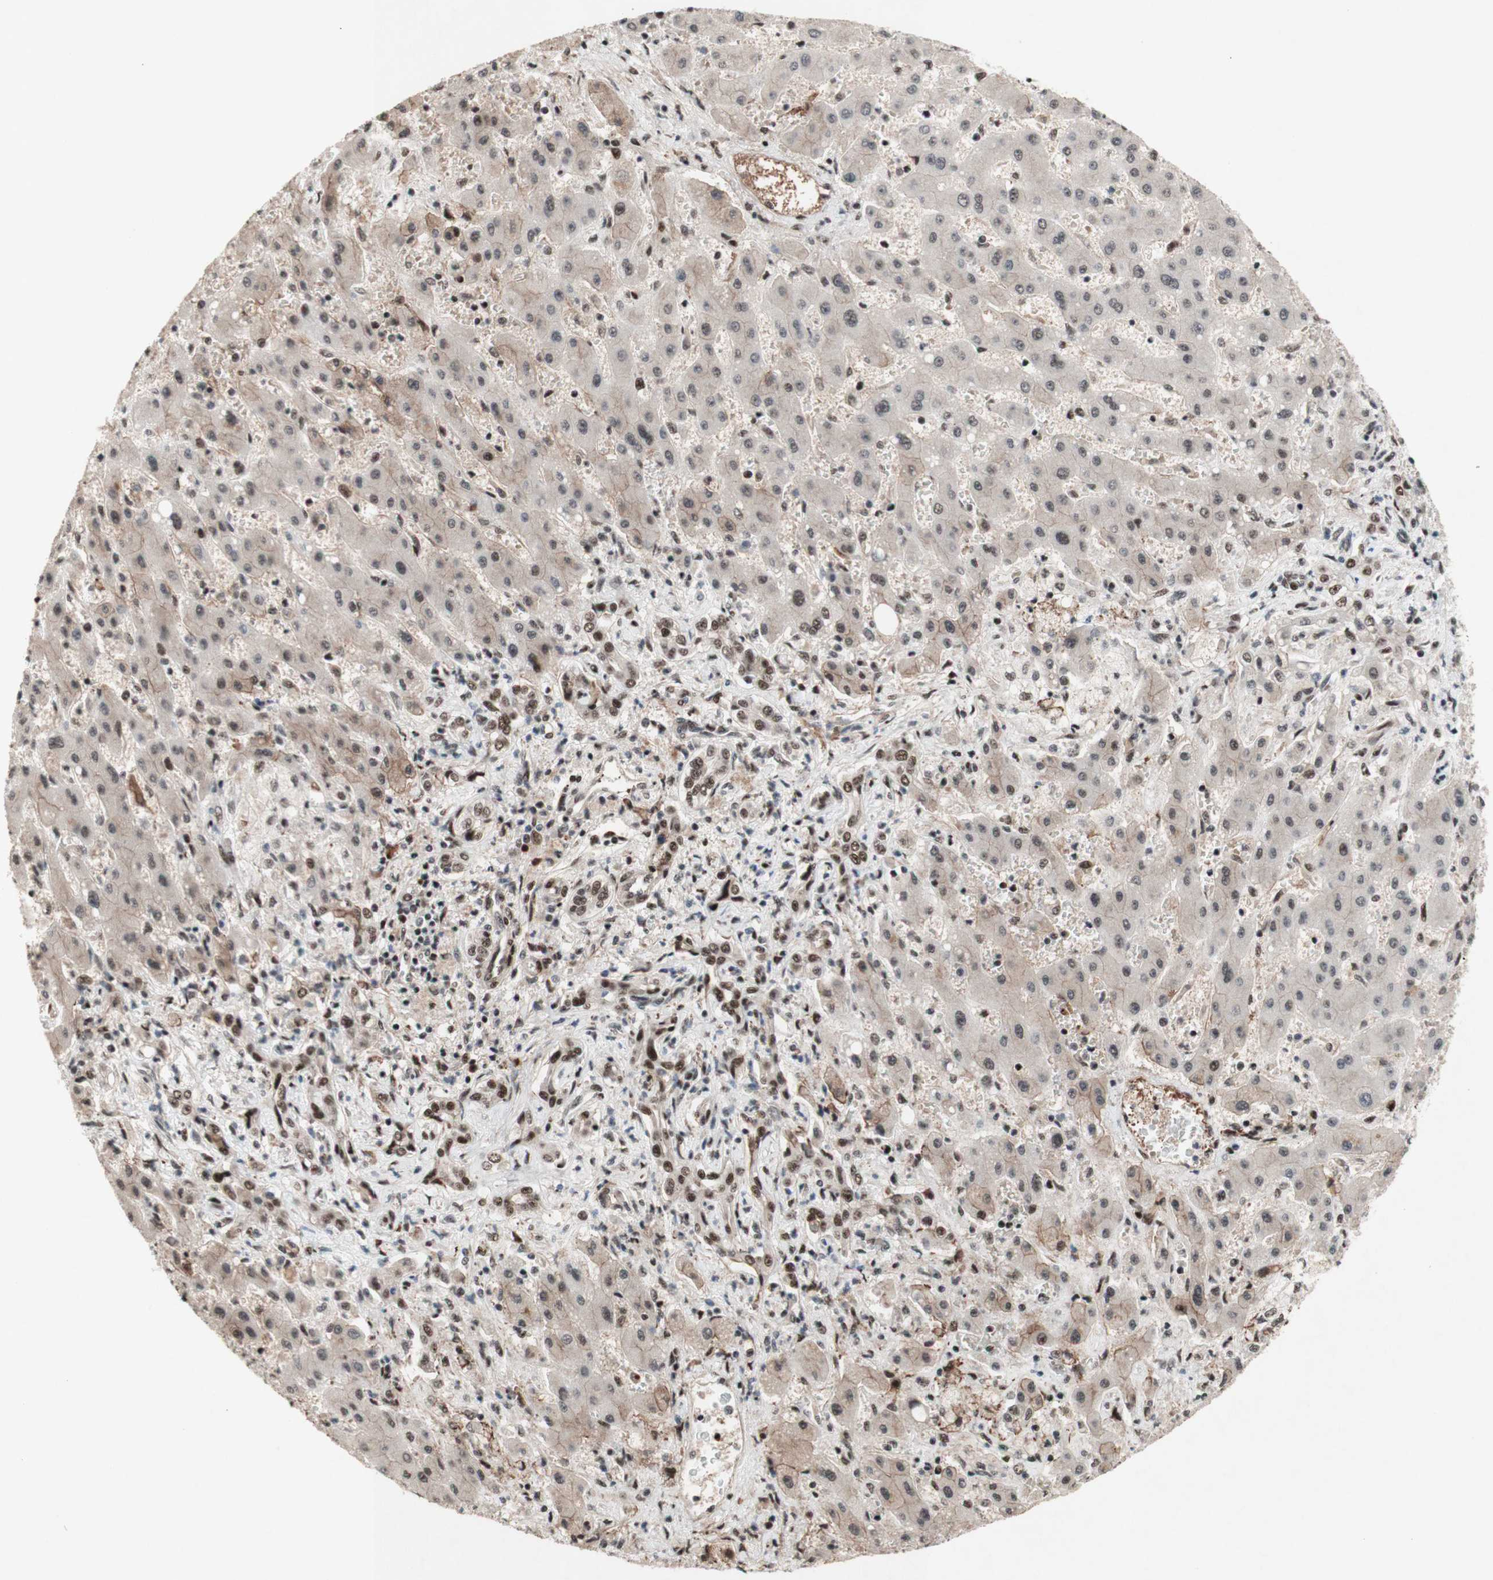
{"staining": {"intensity": "moderate", "quantity": ">75%", "location": "nuclear"}, "tissue": "liver cancer", "cell_type": "Tumor cells", "image_type": "cancer", "snomed": [{"axis": "morphology", "description": "Cholangiocarcinoma"}, {"axis": "topography", "description": "Liver"}], "caption": "Immunohistochemical staining of liver cancer (cholangiocarcinoma) displays moderate nuclear protein staining in approximately >75% of tumor cells.", "gene": "TLE1", "patient": {"sex": "male", "age": 50}}